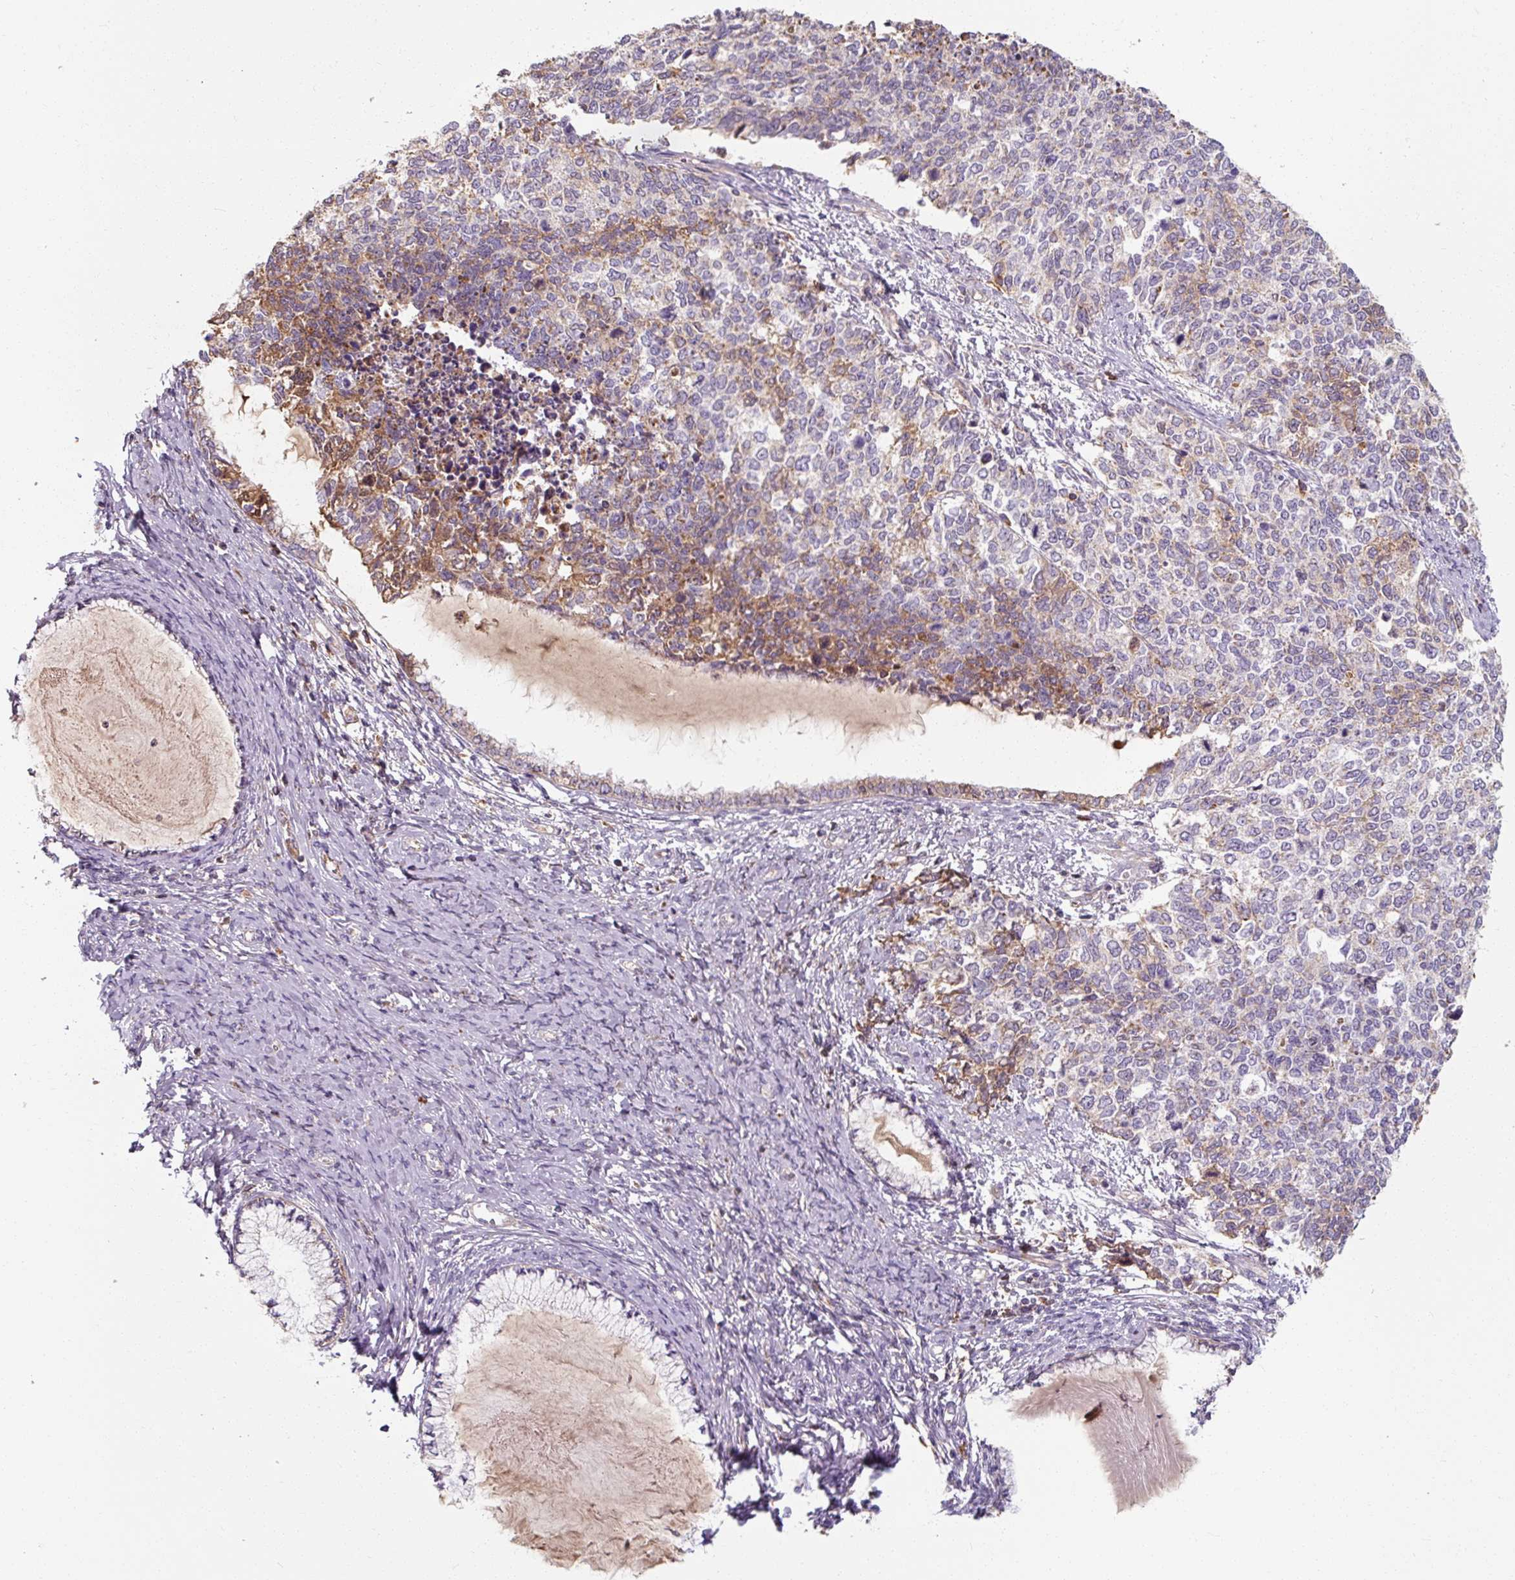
{"staining": {"intensity": "moderate", "quantity": "<25%", "location": "cytoplasmic/membranous"}, "tissue": "cervical cancer", "cell_type": "Tumor cells", "image_type": "cancer", "snomed": [{"axis": "morphology", "description": "Squamous cell carcinoma, NOS"}, {"axis": "topography", "description": "Cervix"}], "caption": "High-power microscopy captured an immunohistochemistry (IHC) micrograph of cervical squamous cell carcinoma, revealing moderate cytoplasmic/membranous staining in about <25% of tumor cells.", "gene": "TSEN54", "patient": {"sex": "female", "age": 63}}